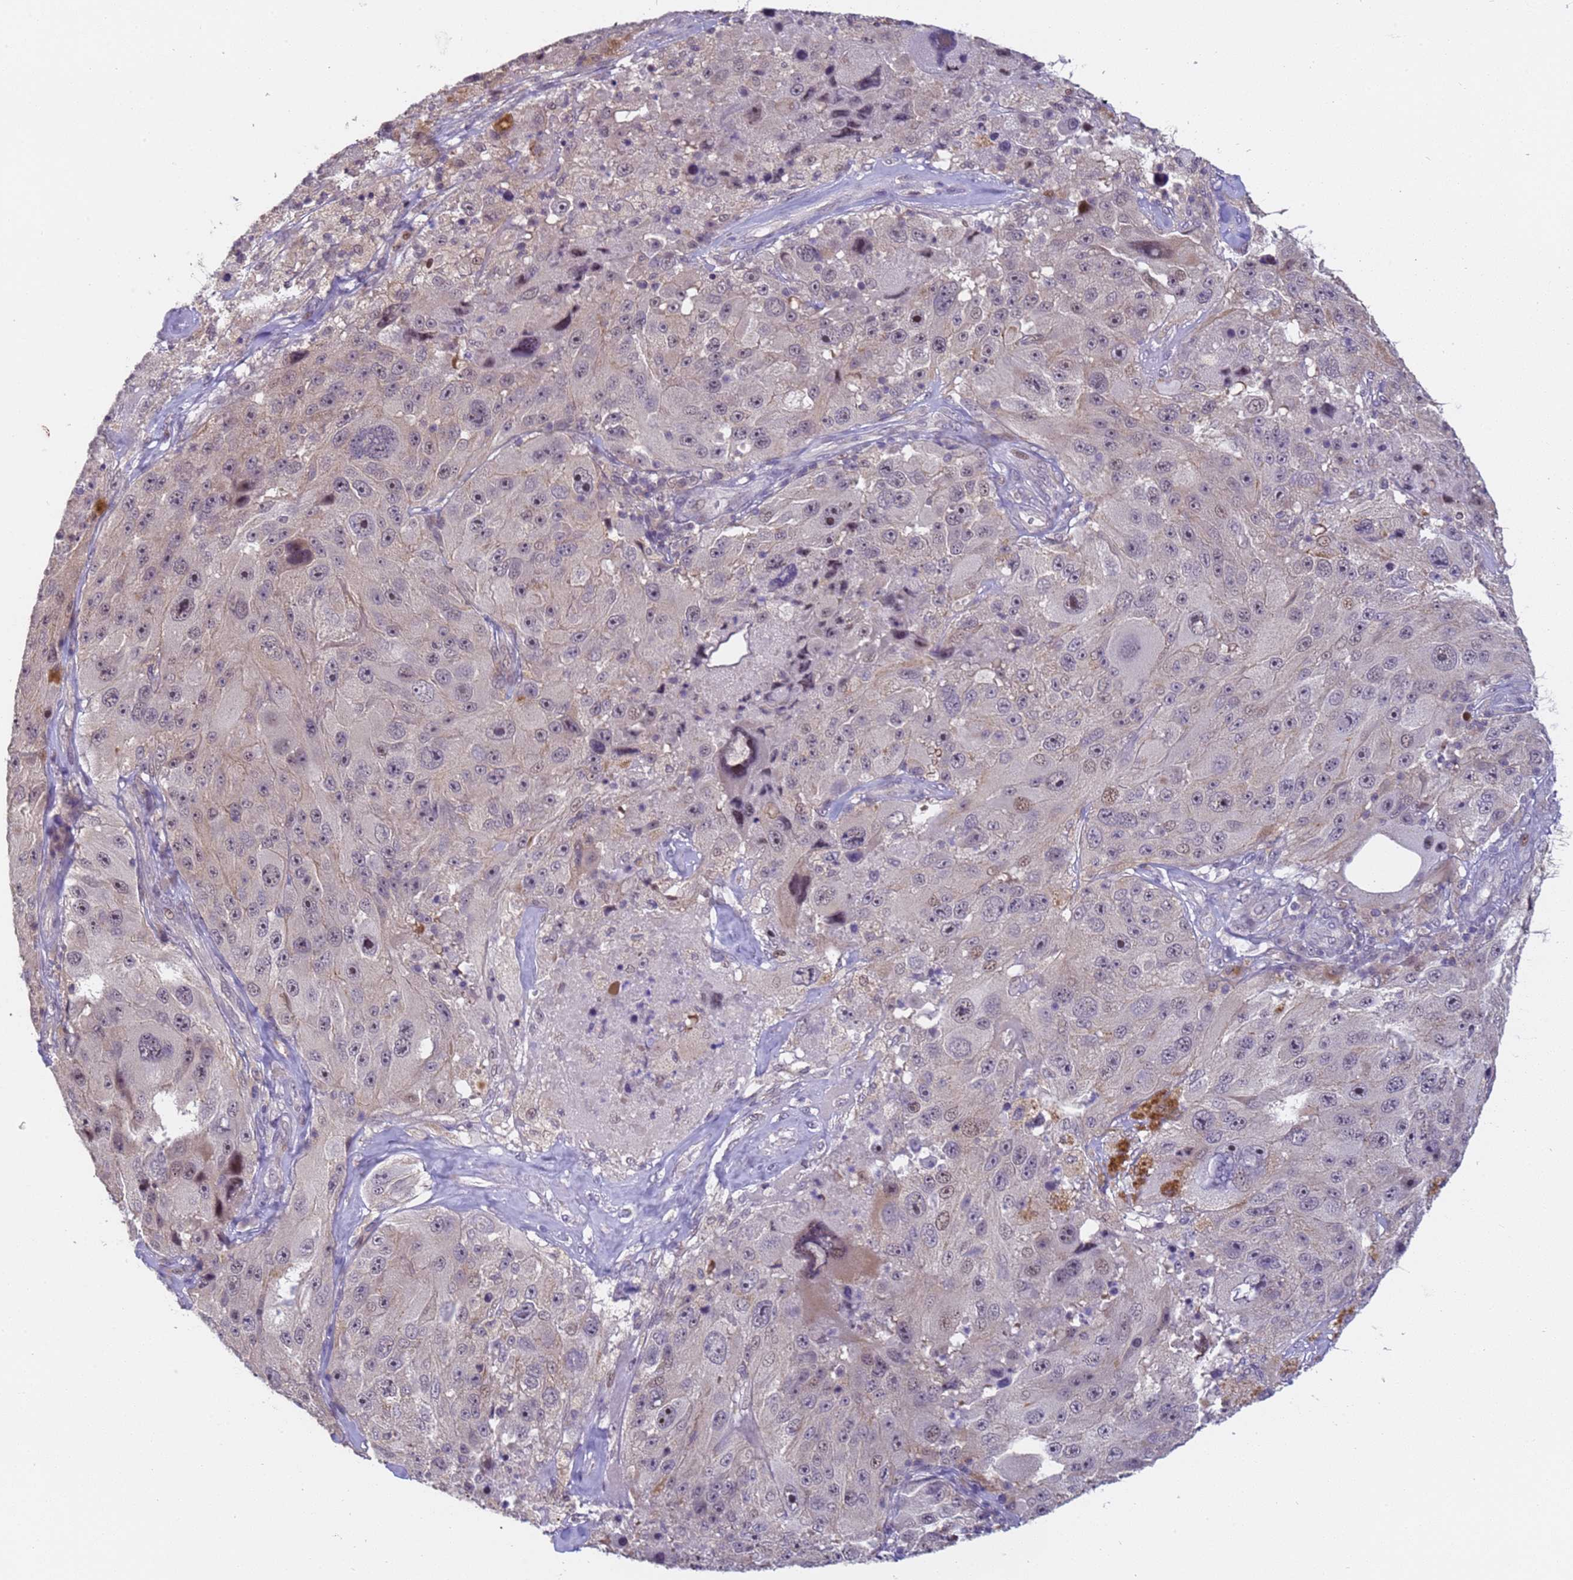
{"staining": {"intensity": "weak", "quantity": "<25%", "location": "nuclear"}, "tissue": "melanoma", "cell_type": "Tumor cells", "image_type": "cancer", "snomed": [{"axis": "morphology", "description": "Malignant melanoma, Metastatic site"}, {"axis": "topography", "description": "Lymph node"}], "caption": "Histopathology image shows no protein expression in tumor cells of melanoma tissue.", "gene": "VWA3A", "patient": {"sex": "male", "age": 62}}